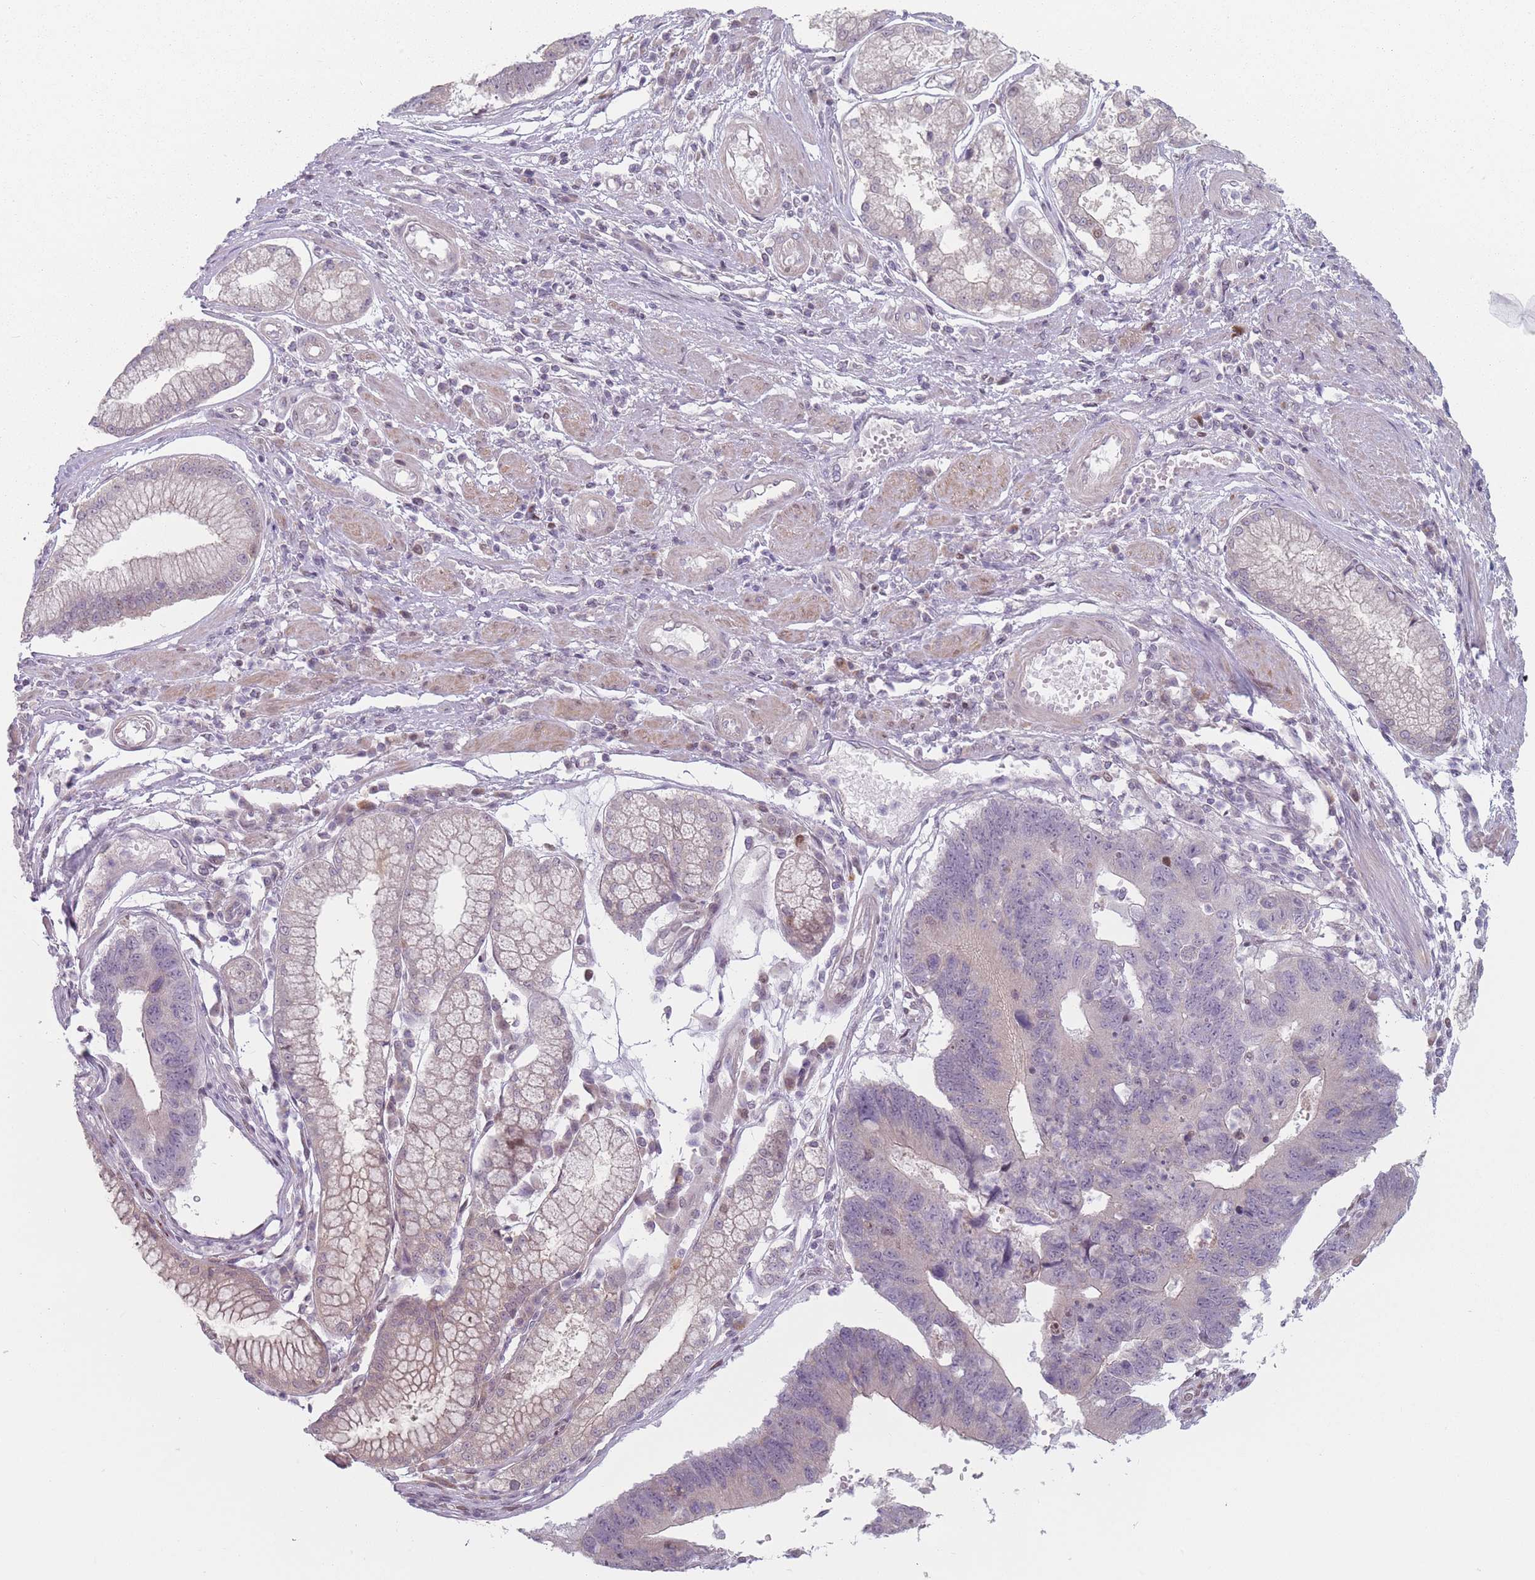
{"staining": {"intensity": "negative", "quantity": "none", "location": "none"}, "tissue": "stomach cancer", "cell_type": "Tumor cells", "image_type": "cancer", "snomed": [{"axis": "morphology", "description": "Adenocarcinoma, NOS"}, {"axis": "topography", "description": "Stomach"}], "caption": "Immunohistochemistry (IHC) image of neoplastic tissue: human adenocarcinoma (stomach) stained with DAB demonstrates no significant protein expression in tumor cells. Brightfield microscopy of IHC stained with DAB (brown) and hematoxylin (blue), captured at high magnification.", "gene": "SH3BGRL2", "patient": {"sex": "male", "age": 59}}